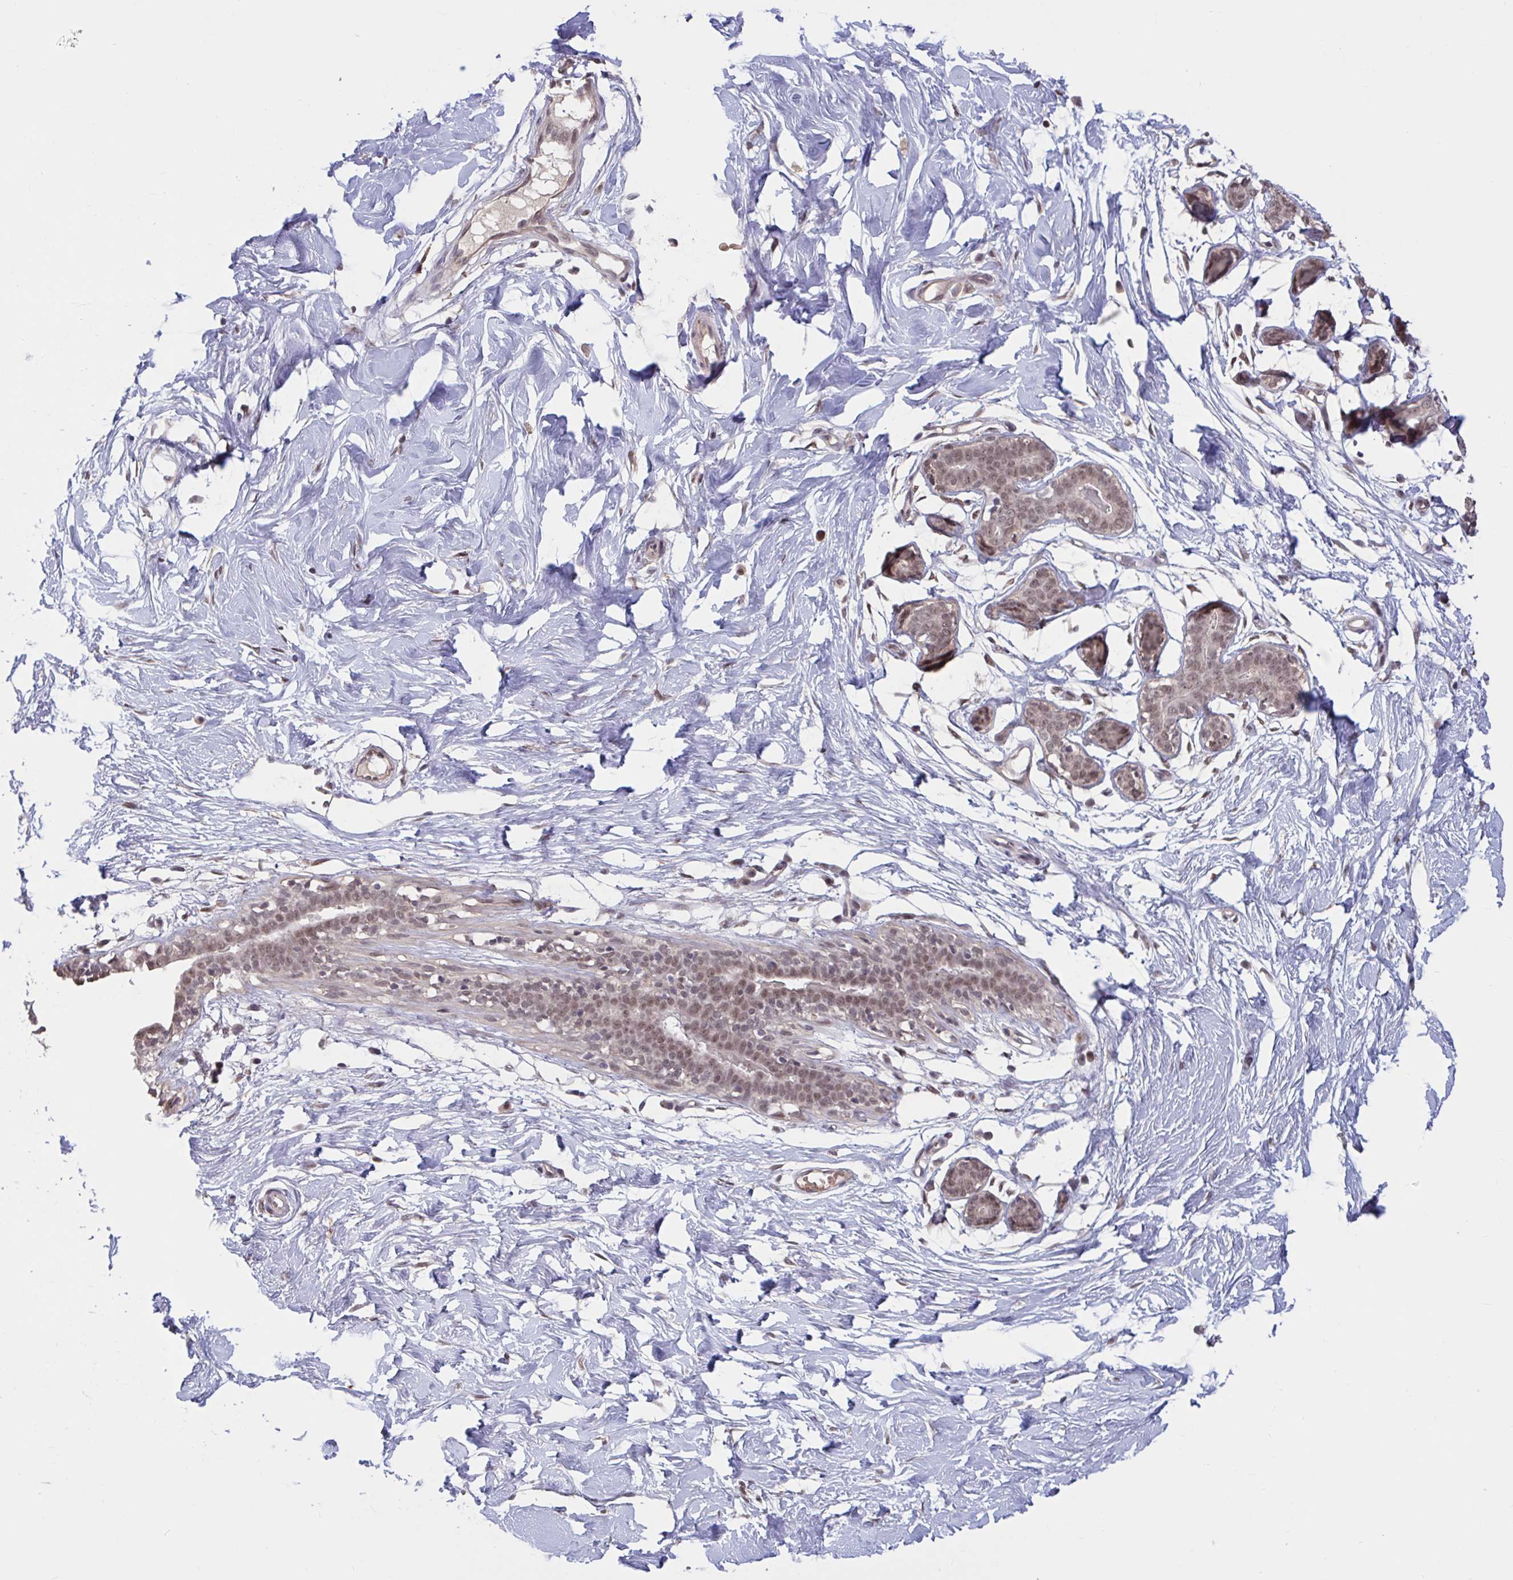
{"staining": {"intensity": "negative", "quantity": "none", "location": "none"}, "tissue": "breast", "cell_type": "Adipocytes", "image_type": "normal", "snomed": [{"axis": "morphology", "description": "Normal tissue, NOS"}, {"axis": "topography", "description": "Breast"}], "caption": "High magnification brightfield microscopy of normal breast stained with DAB (brown) and counterstained with hematoxylin (blue): adipocytes show no significant expression. Brightfield microscopy of immunohistochemistry (IHC) stained with DAB (3,3'-diaminobenzidine) (brown) and hematoxylin (blue), captured at high magnification.", "gene": "ZNF414", "patient": {"sex": "female", "age": 27}}